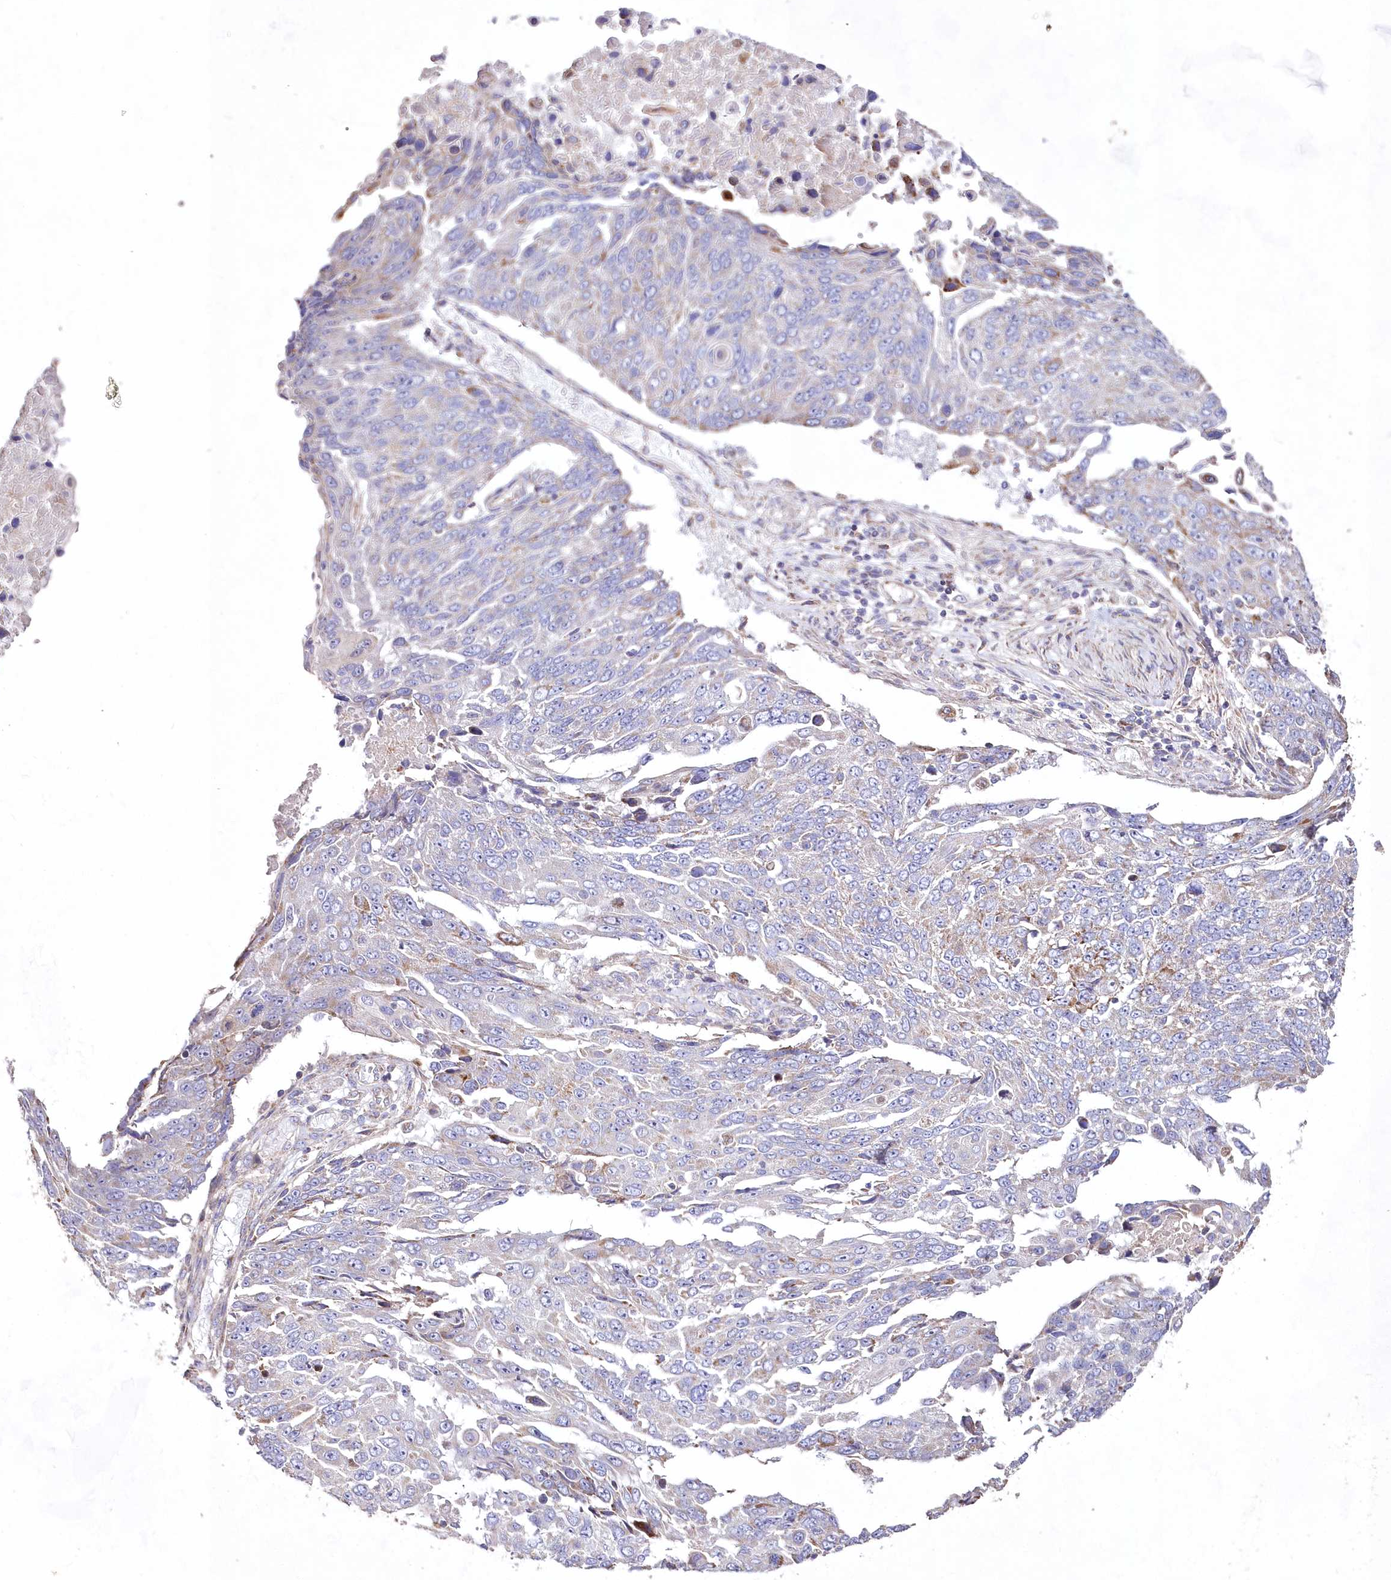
{"staining": {"intensity": "weak", "quantity": "<25%", "location": "cytoplasmic/membranous"}, "tissue": "lung cancer", "cell_type": "Tumor cells", "image_type": "cancer", "snomed": [{"axis": "morphology", "description": "Squamous cell carcinoma, NOS"}, {"axis": "topography", "description": "Lung"}], "caption": "Lung cancer (squamous cell carcinoma) stained for a protein using immunohistochemistry exhibits no staining tumor cells.", "gene": "HADHB", "patient": {"sex": "male", "age": 66}}